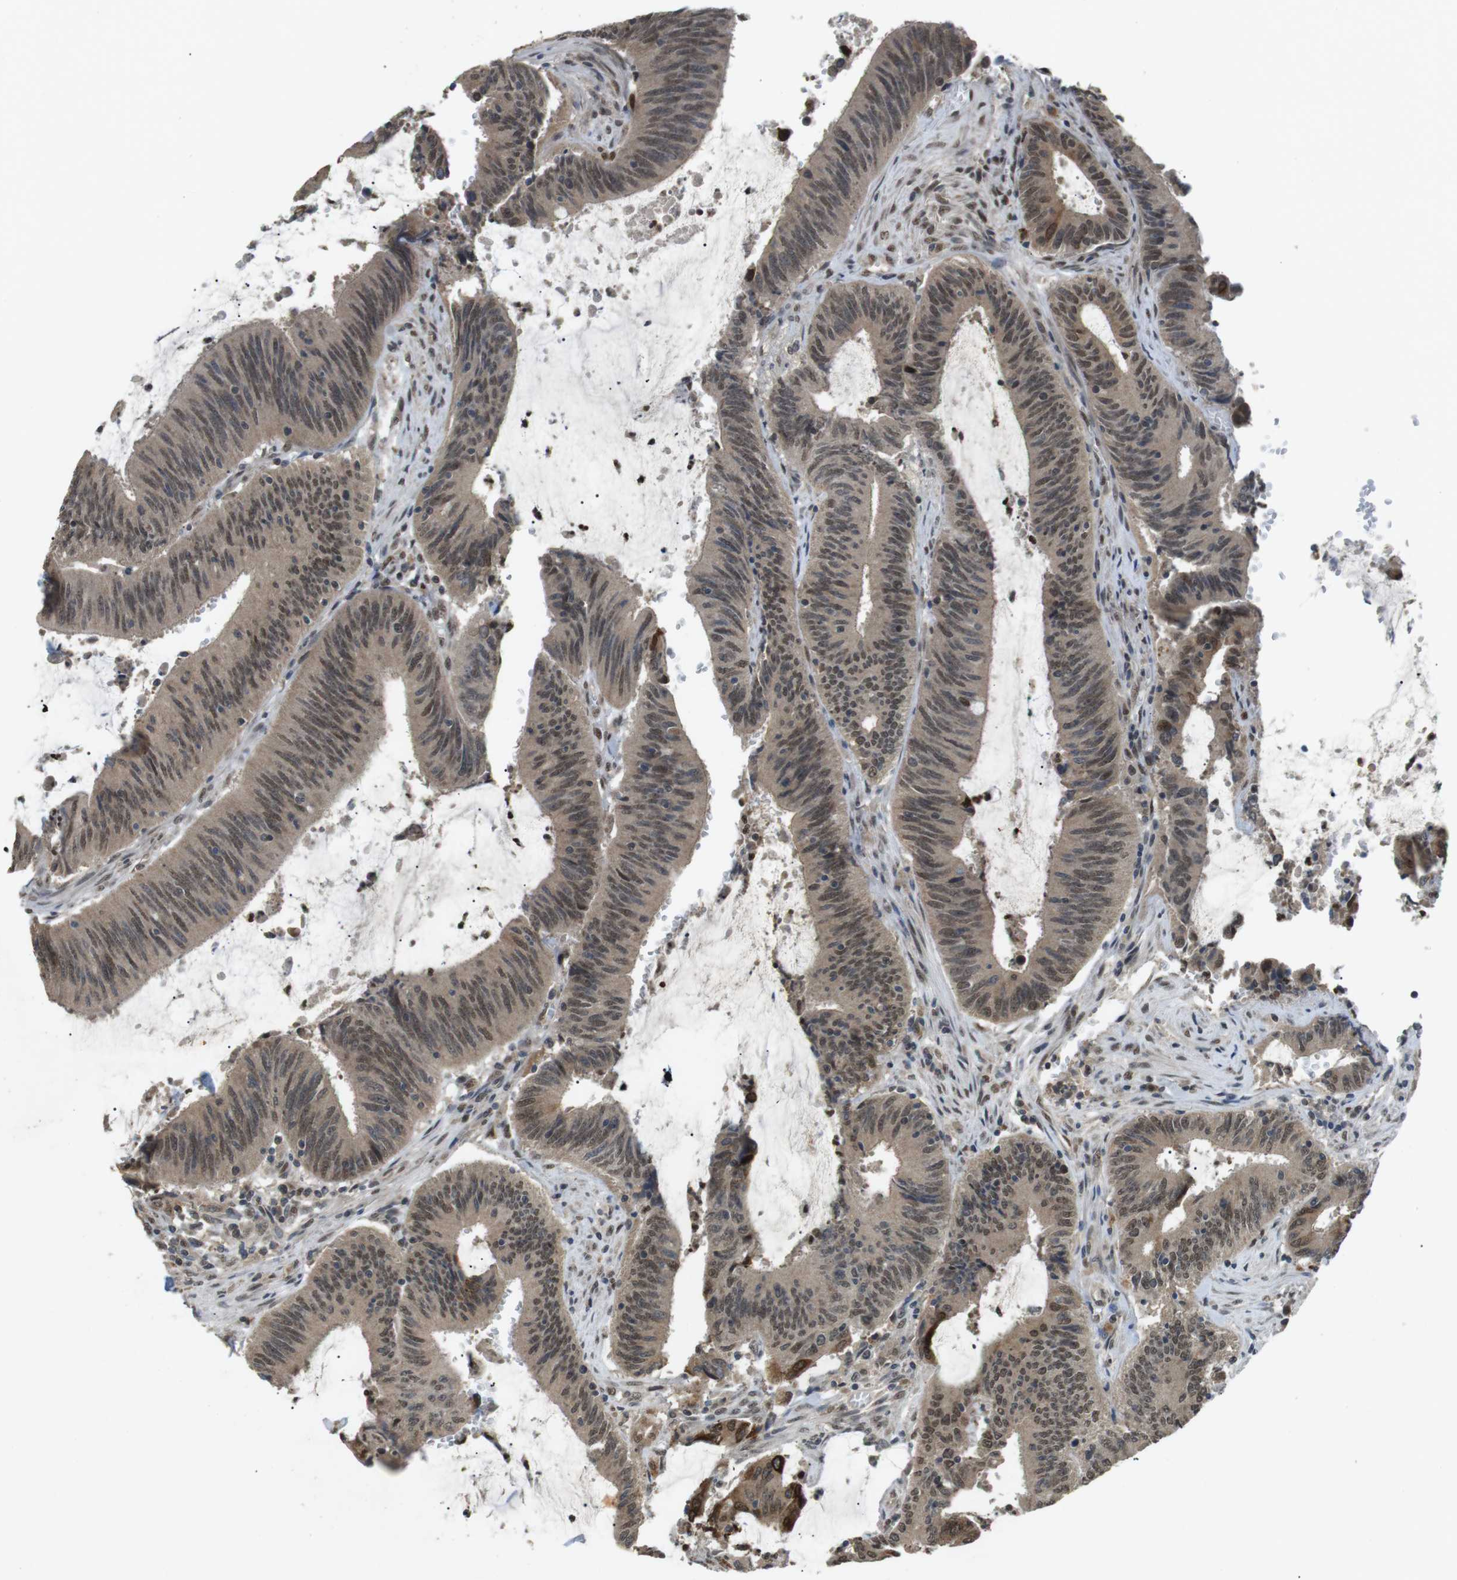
{"staining": {"intensity": "weak", "quantity": ">75%", "location": "cytoplasmic/membranous,nuclear"}, "tissue": "colorectal cancer", "cell_type": "Tumor cells", "image_type": "cancer", "snomed": [{"axis": "morphology", "description": "Normal tissue, NOS"}, {"axis": "morphology", "description": "Adenocarcinoma, NOS"}, {"axis": "topography", "description": "Rectum"}], "caption": "Immunohistochemical staining of human colorectal cancer displays low levels of weak cytoplasmic/membranous and nuclear protein expression in about >75% of tumor cells.", "gene": "ORAI3", "patient": {"sex": "female", "age": 66}}